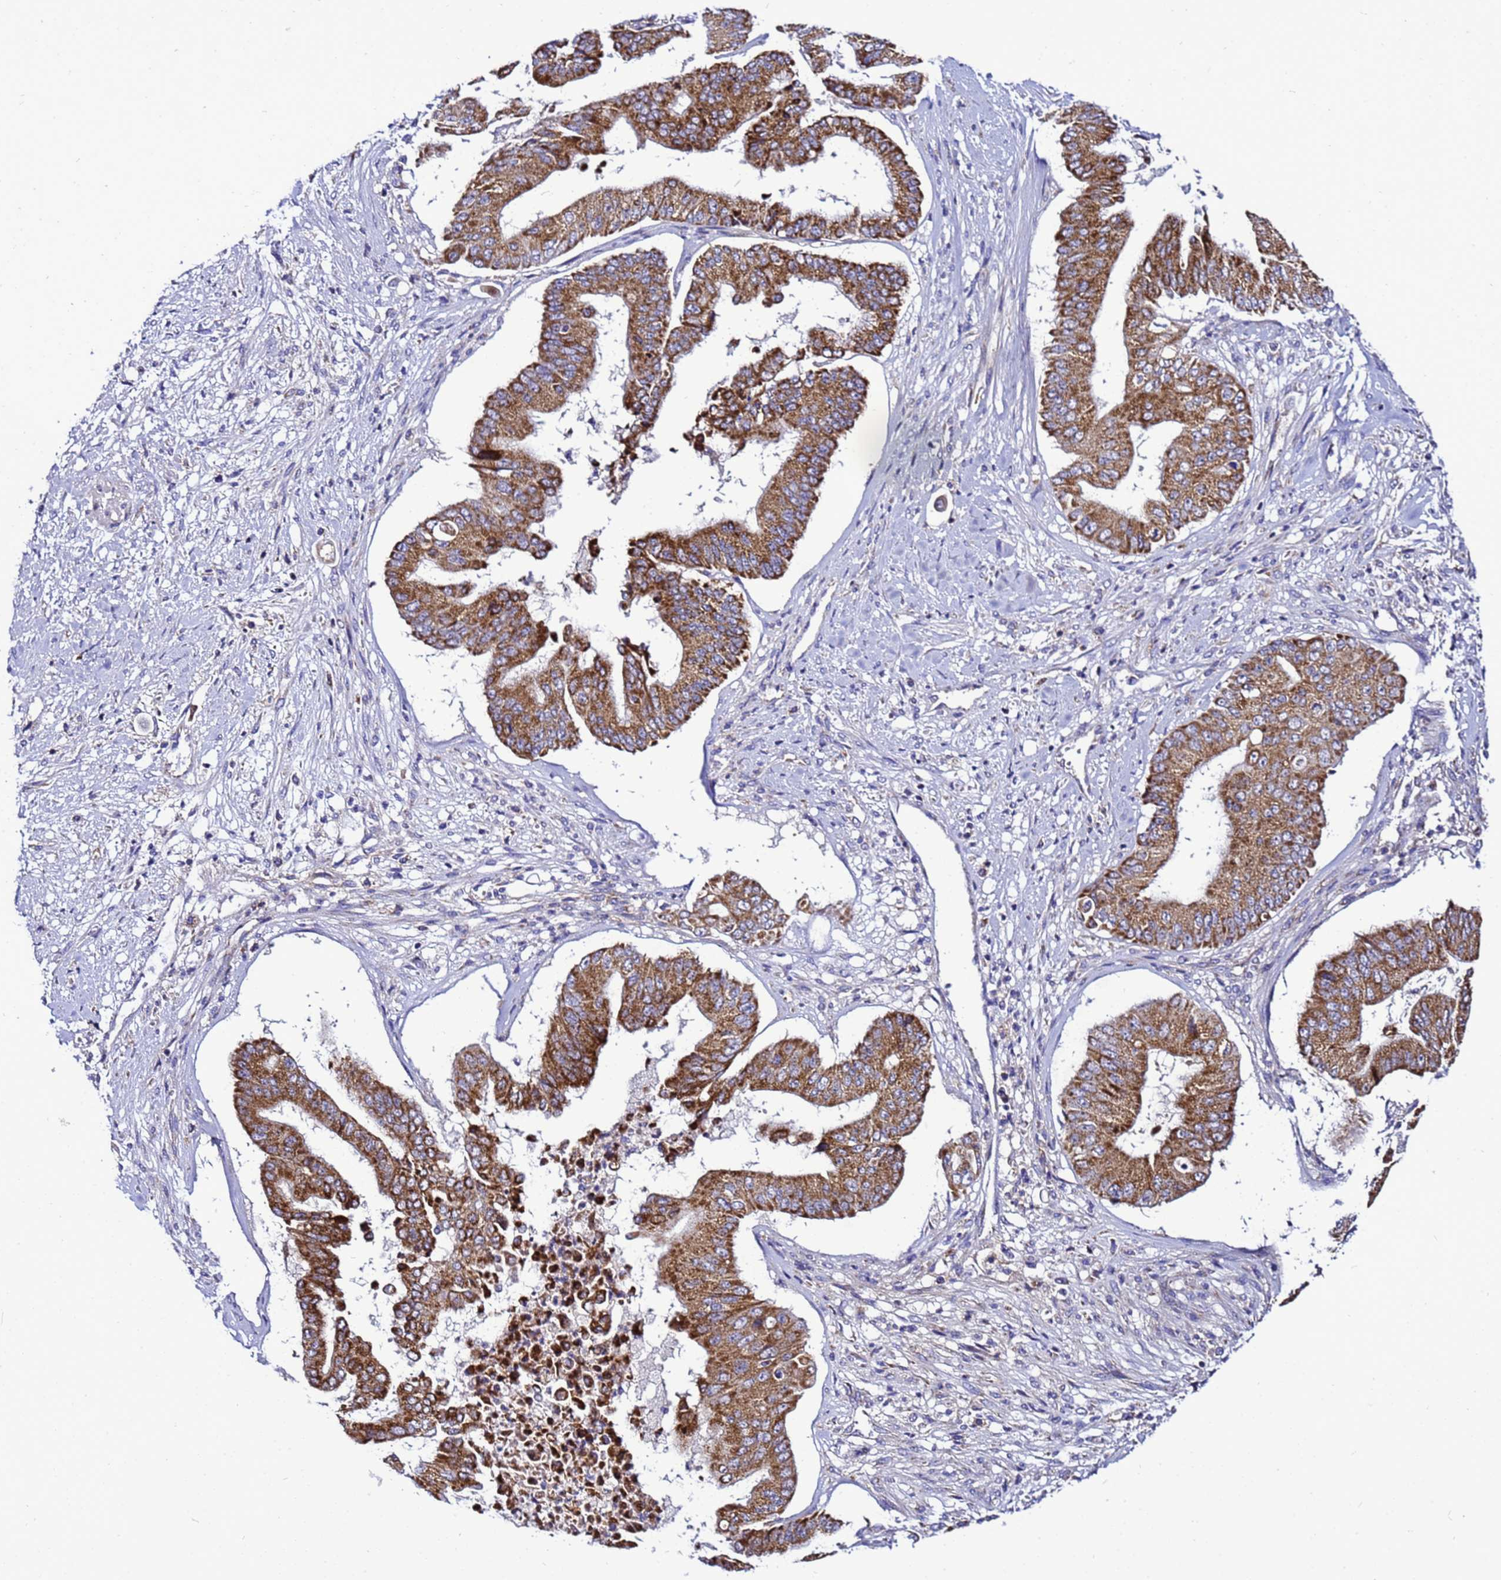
{"staining": {"intensity": "strong", "quantity": ">75%", "location": "cytoplasmic/membranous"}, "tissue": "pancreatic cancer", "cell_type": "Tumor cells", "image_type": "cancer", "snomed": [{"axis": "morphology", "description": "Adenocarcinoma, NOS"}, {"axis": "topography", "description": "Pancreas"}], "caption": "Immunohistochemistry of human pancreatic cancer demonstrates high levels of strong cytoplasmic/membranous positivity in about >75% of tumor cells.", "gene": "HIGD2A", "patient": {"sex": "female", "age": 77}}